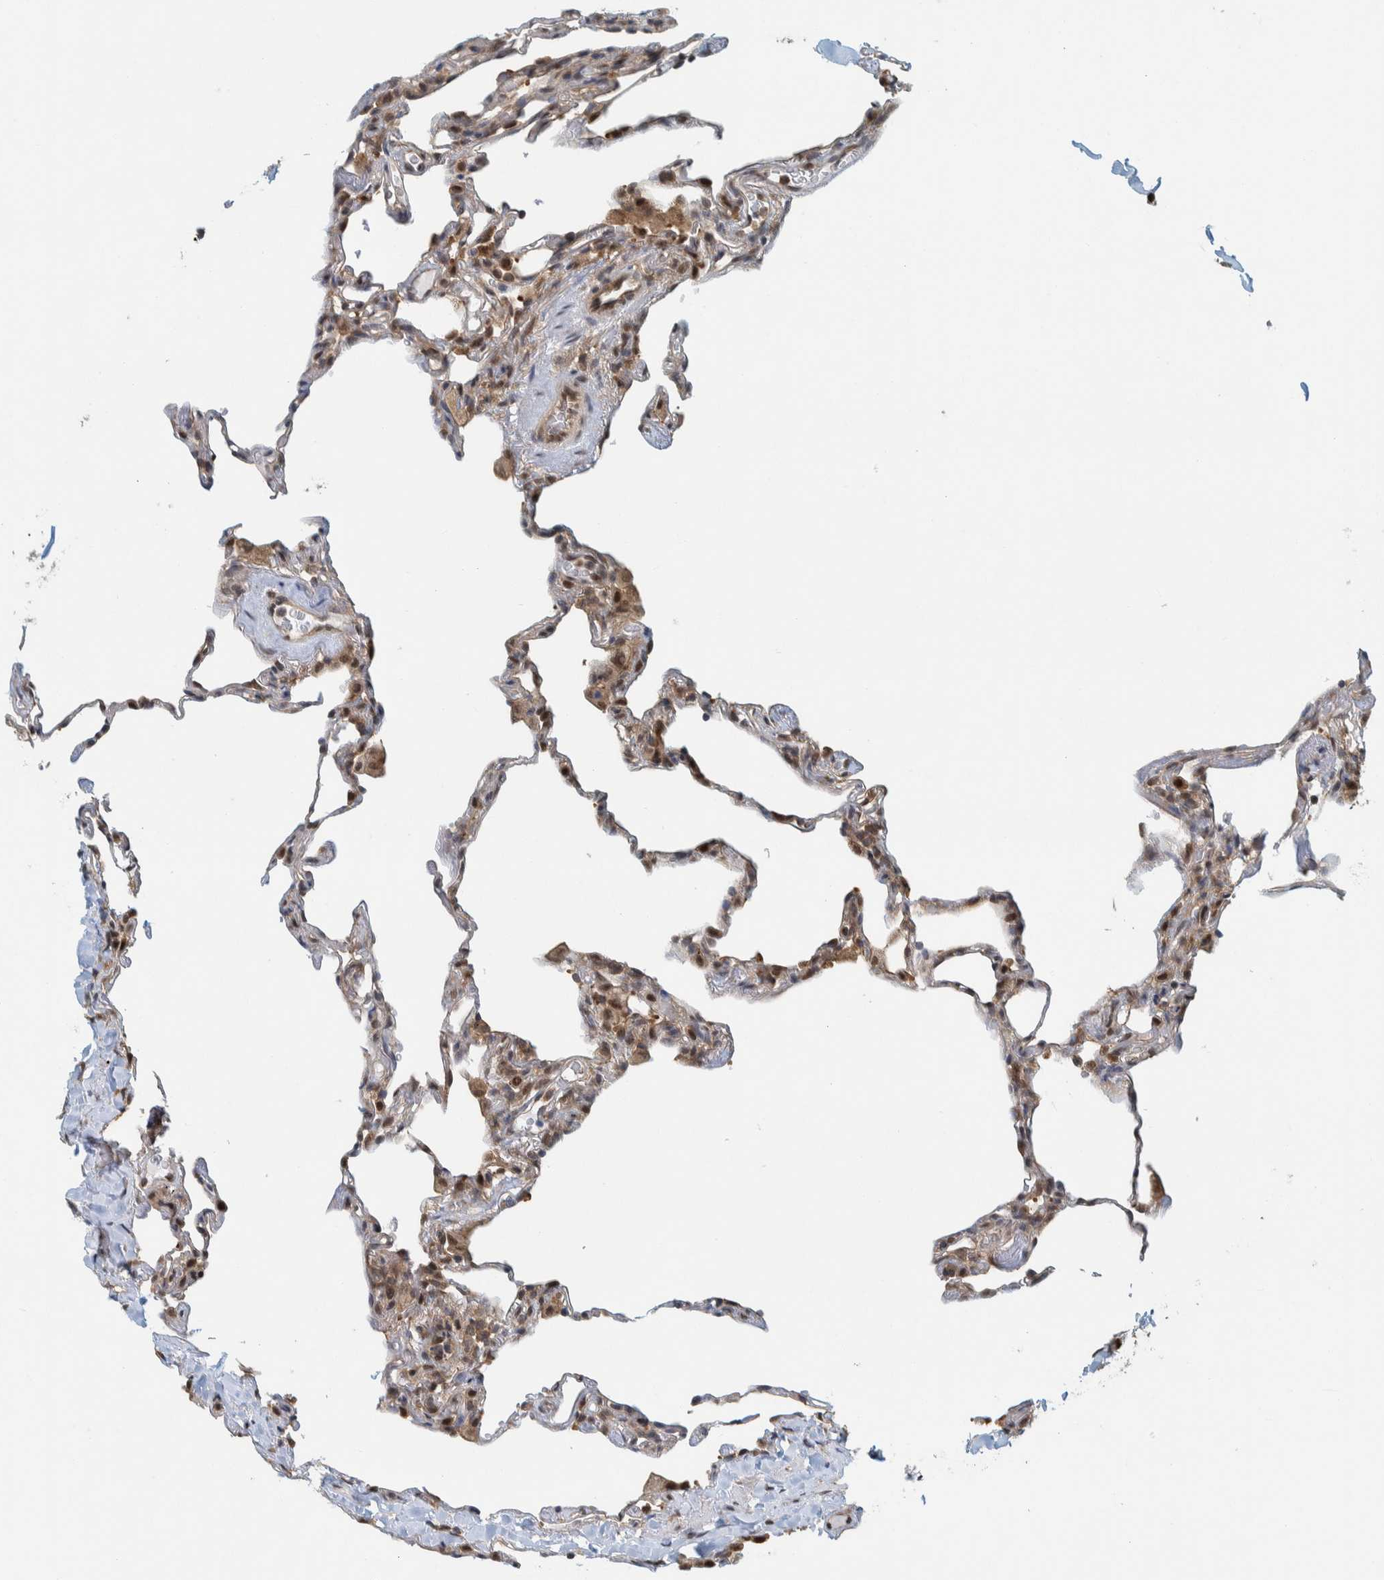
{"staining": {"intensity": "moderate", "quantity": "25%-75%", "location": "cytoplasmic/membranous,nuclear"}, "tissue": "lung", "cell_type": "Alveolar cells", "image_type": "normal", "snomed": [{"axis": "morphology", "description": "Normal tissue, NOS"}, {"axis": "topography", "description": "Lung"}], "caption": "Moderate cytoplasmic/membranous,nuclear positivity for a protein is present in about 25%-75% of alveolar cells of normal lung using immunohistochemistry (IHC).", "gene": "COPS3", "patient": {"sex": "male", "age": 59}}